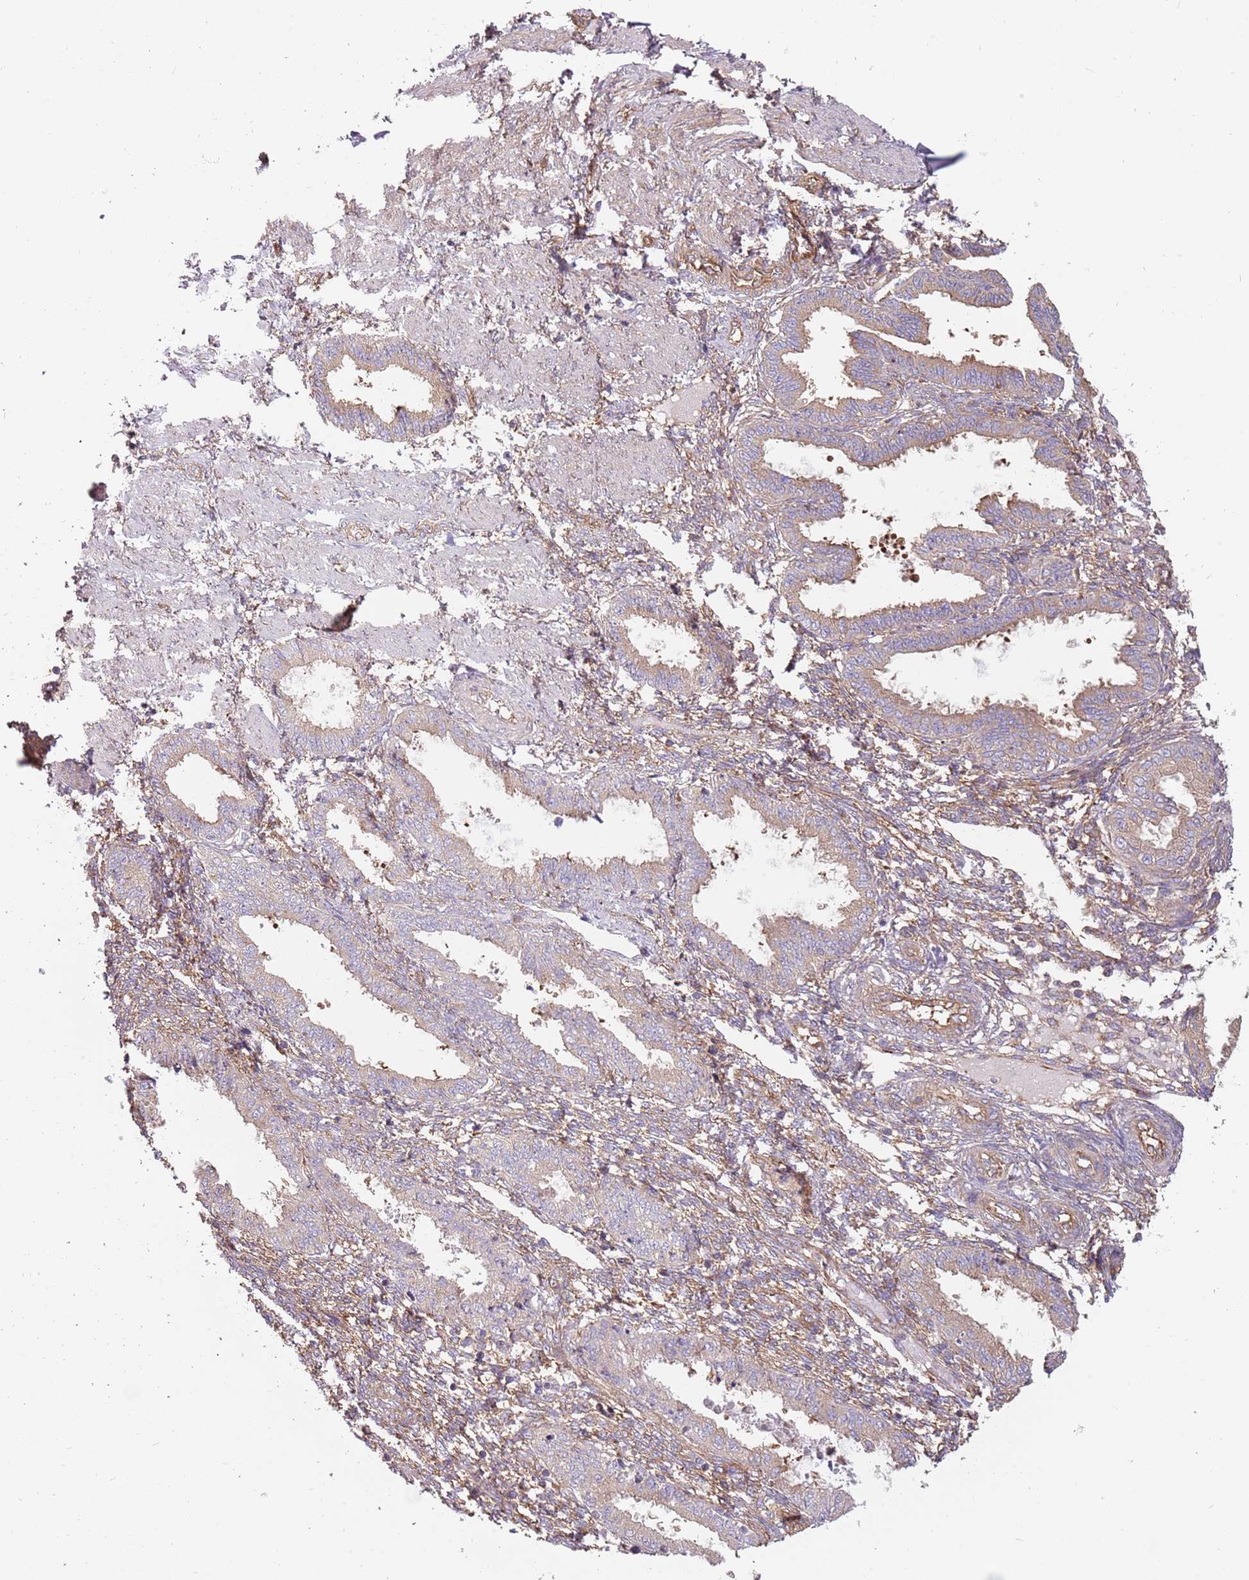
{"staining": {"intensity": "weak", "quantity": "25%-75%", "location": "cytoplasmic/membranous"}, "tissue": "endometrium", "cell_type": "Cells in endometrial stroma", "image_type": "normal", "snomed": [{"axis": "morphology", "description": "Normal tissue, NOS"}, {"axis": "topography", "description": "Endometrium"}], "caption": "Immunohistochemical staining of normal human endometrium displays 25%-75% levels of weak cytoplasmic/membranous protein expression in about 25%-75% of cells in endometrial stroma. The staining is performed using DAB brown chromogen to label protein expression. The nuclei are counter-stained blue using hematoxylin.", "gene": "SPDL1", "patient": {"sex": "female", "age": 33}}